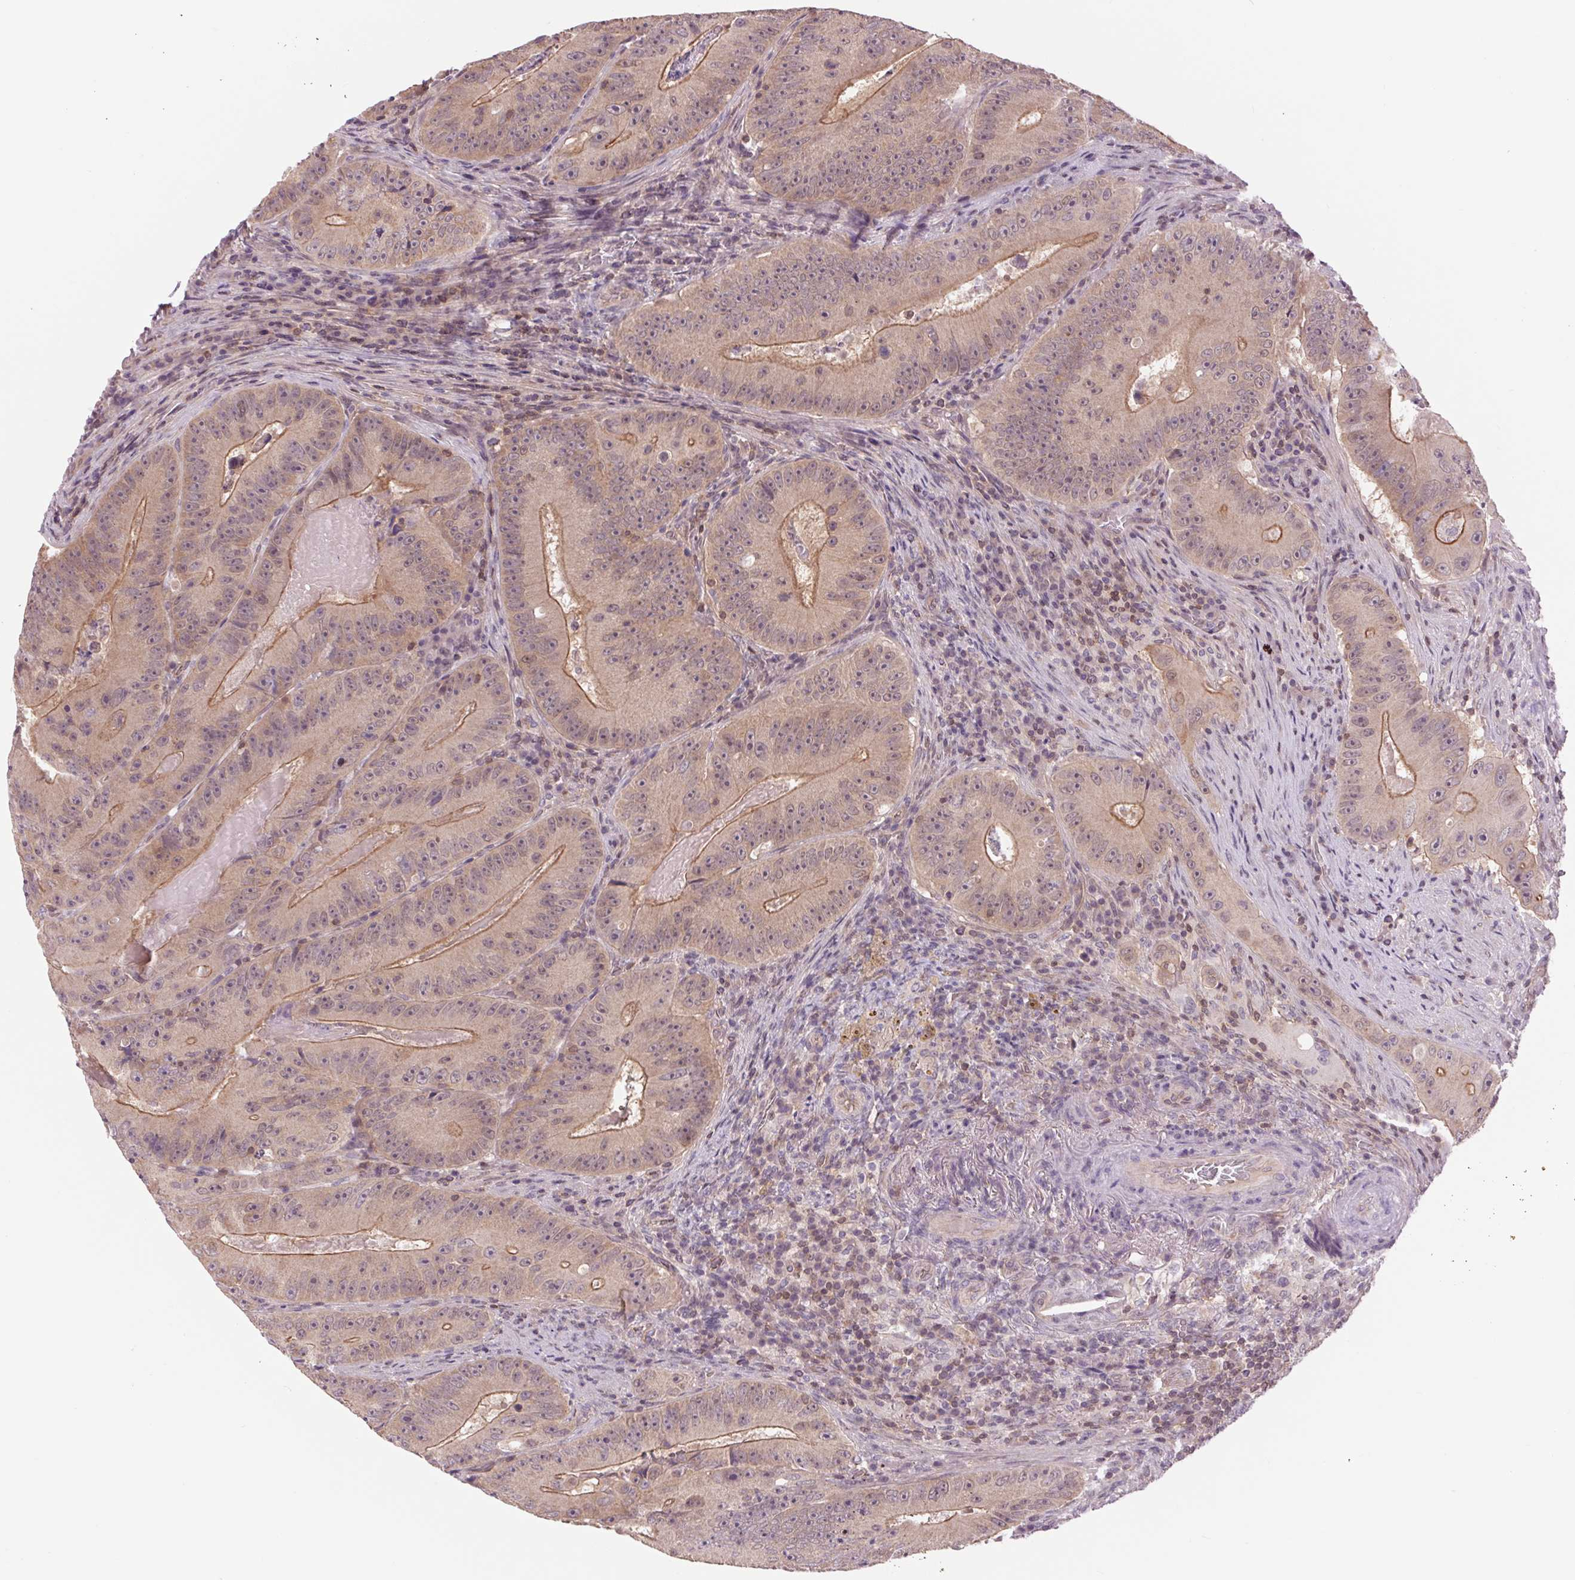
{"staining": {"intensity": "moderate", "quantity": "<25%", "location": "cytoplasmic/membranous"}, "tissue": "colorectal cancer", "cell_type": "Tumor cells", "image_type": "cancer", "snomed": [{"axis": "morphology", "description": "Adenocarcinoma, NOS"}, {"axis": "topography", "description": "Colon"}], "caption": "Immunohistochemistry (DAB) staining of human colorectal adenocarcinoma shows moderate cytoplasmic/membranous protein positivity in approximately <25% of tumor cells. (brown staining indicates protein expression, while blue staining denotes nuclei).", "gene": "SH3RF2", "patient": {"sex": "female", "age": 86}}